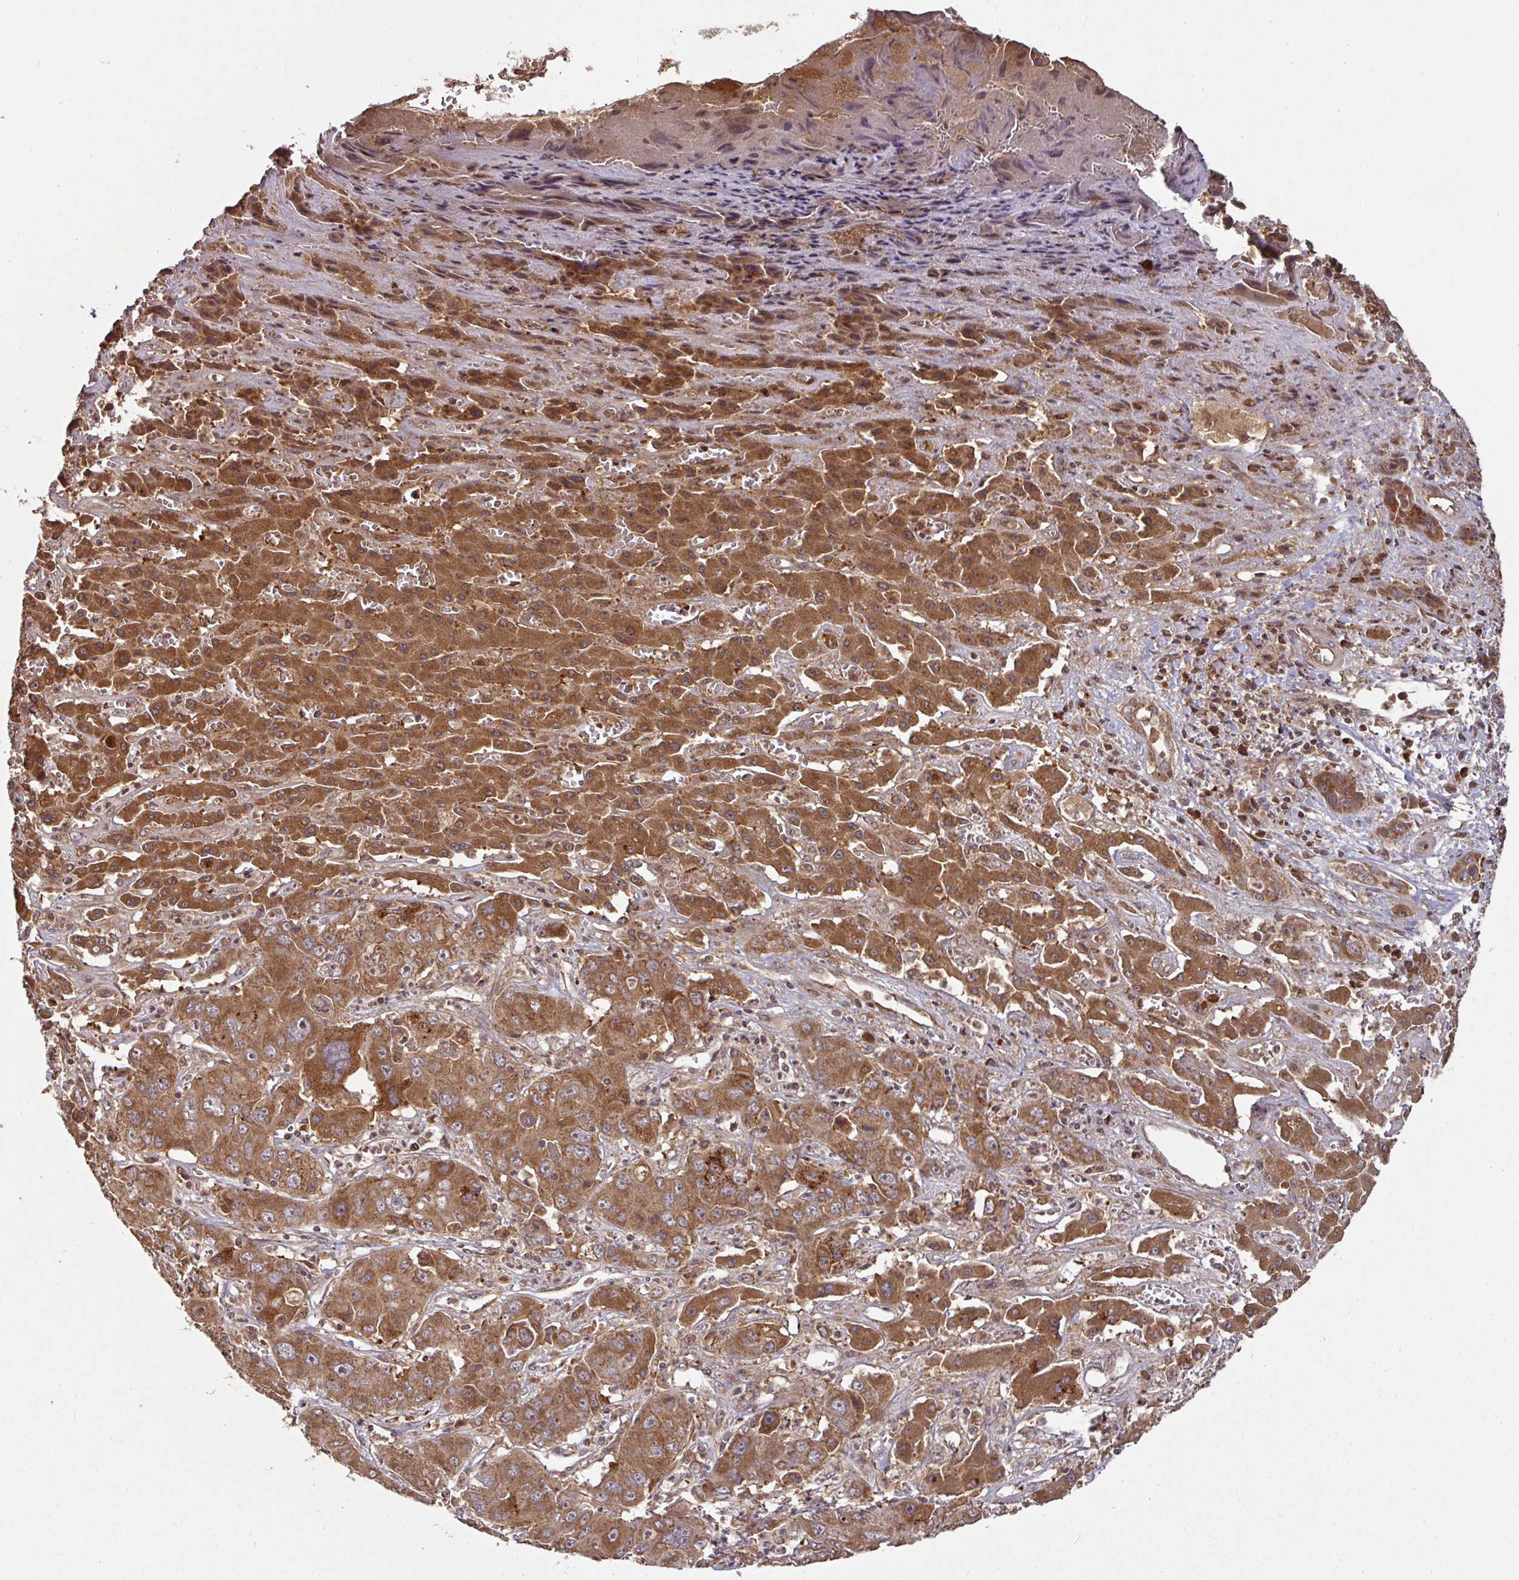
{"staining": {"intensity": "strong", "quantity": ">75%", "location": "cytoplasmic/membranous"}, "tissue": "liver cancer", "cell_type": "Tumor cells", "image_type": "cancer", "snomed": [{"axis": "morphology", "description": "Cholangiocarcinoma"}, {"axis": "topography", "description": "Liver"}], "caption": "DAB immunohistochemical staining of liver cholangiocarcinoma displays strong cytoplasmic/membranous protein staining in about >75% of tumor cells.", "gene": "MRRF", "patient": {"sex": "male", "age": 67}}